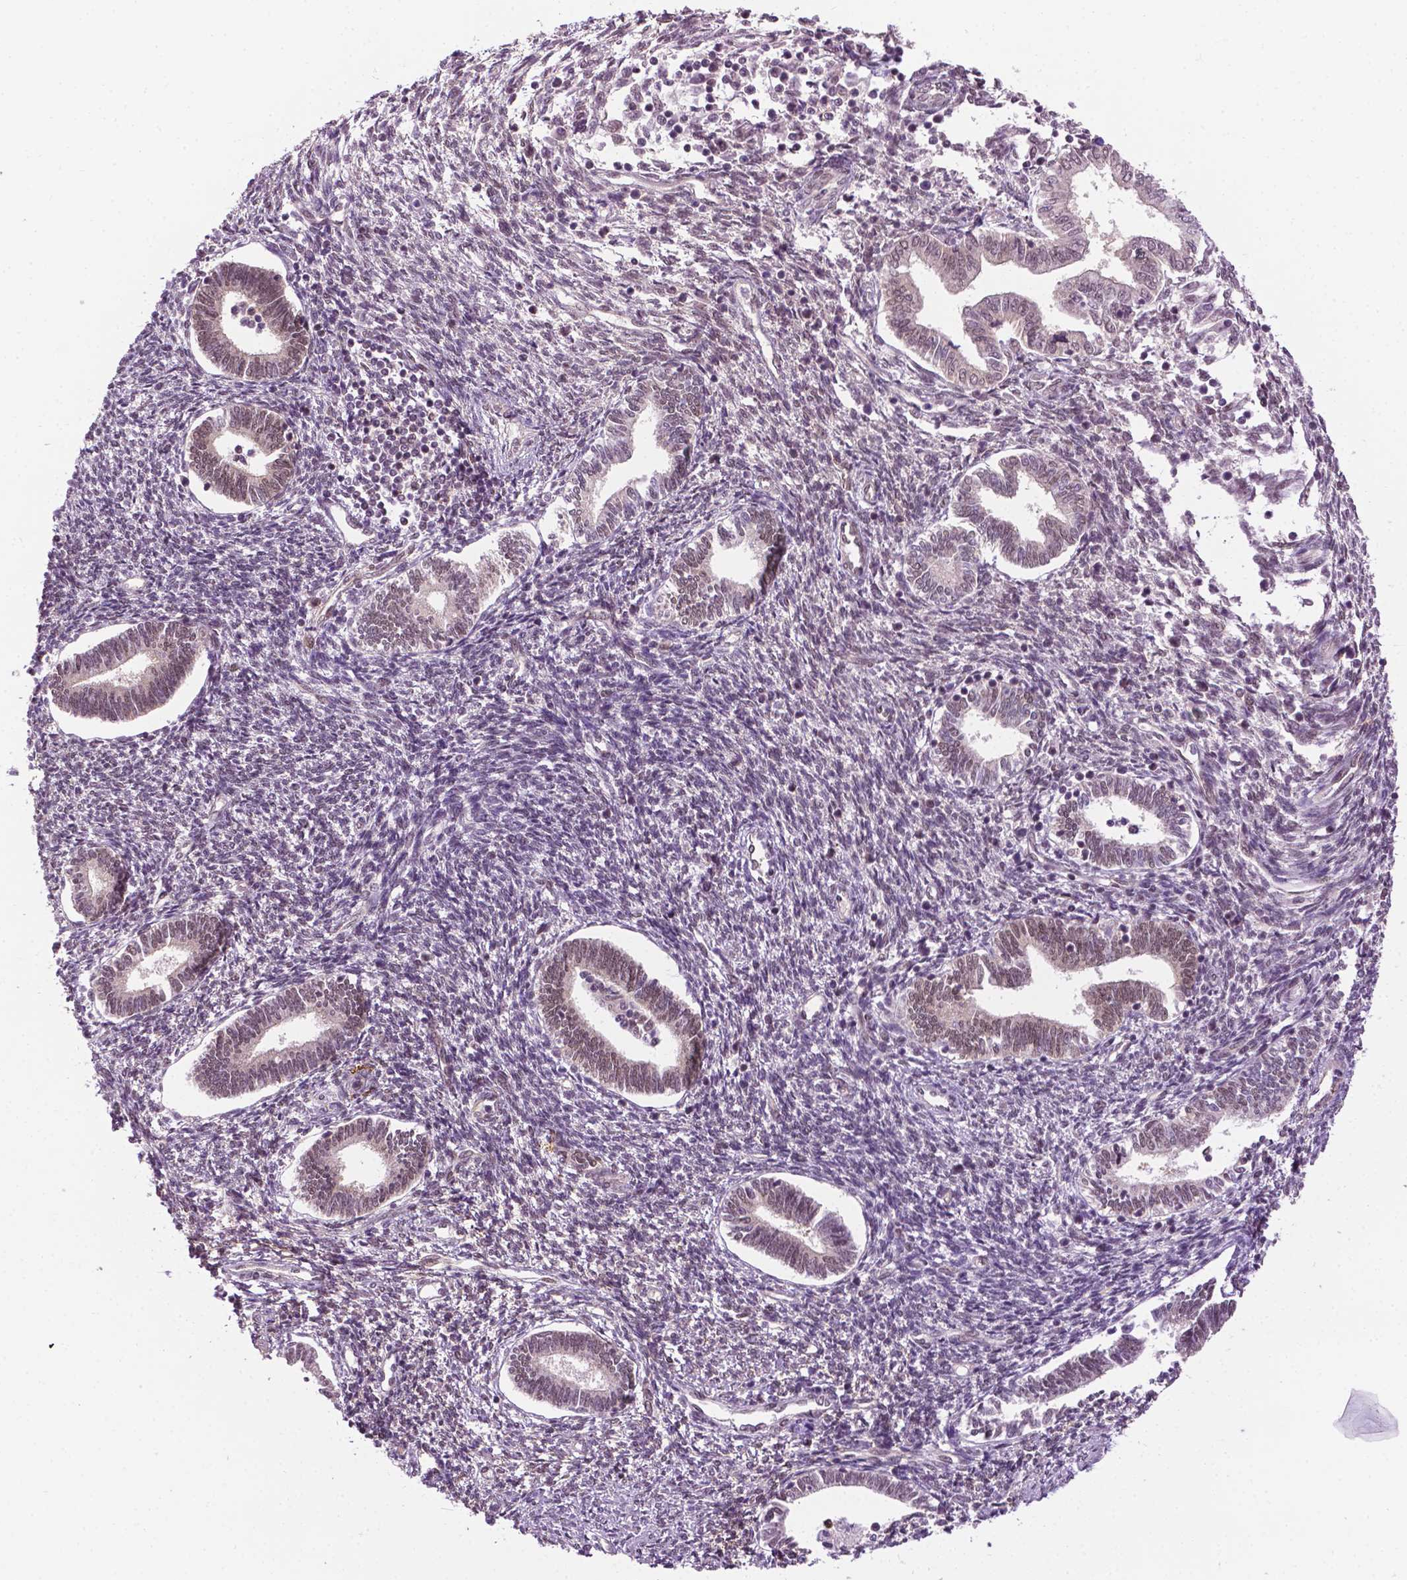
{"staining": {"intensity": "weak", "quantity": "<25%", "location": "nuclear"}, "tissue": "endometrium", "cell_type": "Cells in endometrial stroma", "image_type": "normal", "snomed": [{"axis": "morphology", "description": "Normal tissue, NOS"}, {"axis": "topography", "description": "Endometrium"}], "caption": "IHC of benign endometrium reveals no positivity in cells in endometrial stroma. (Stains: DAB immunohistochemistry (IHC) with hematoxylin counter stain, Microscopy: brightfield microscopy at high magnification).", "gene": "UBQLN4", "patient": {"sex": "female", "age": 42}}